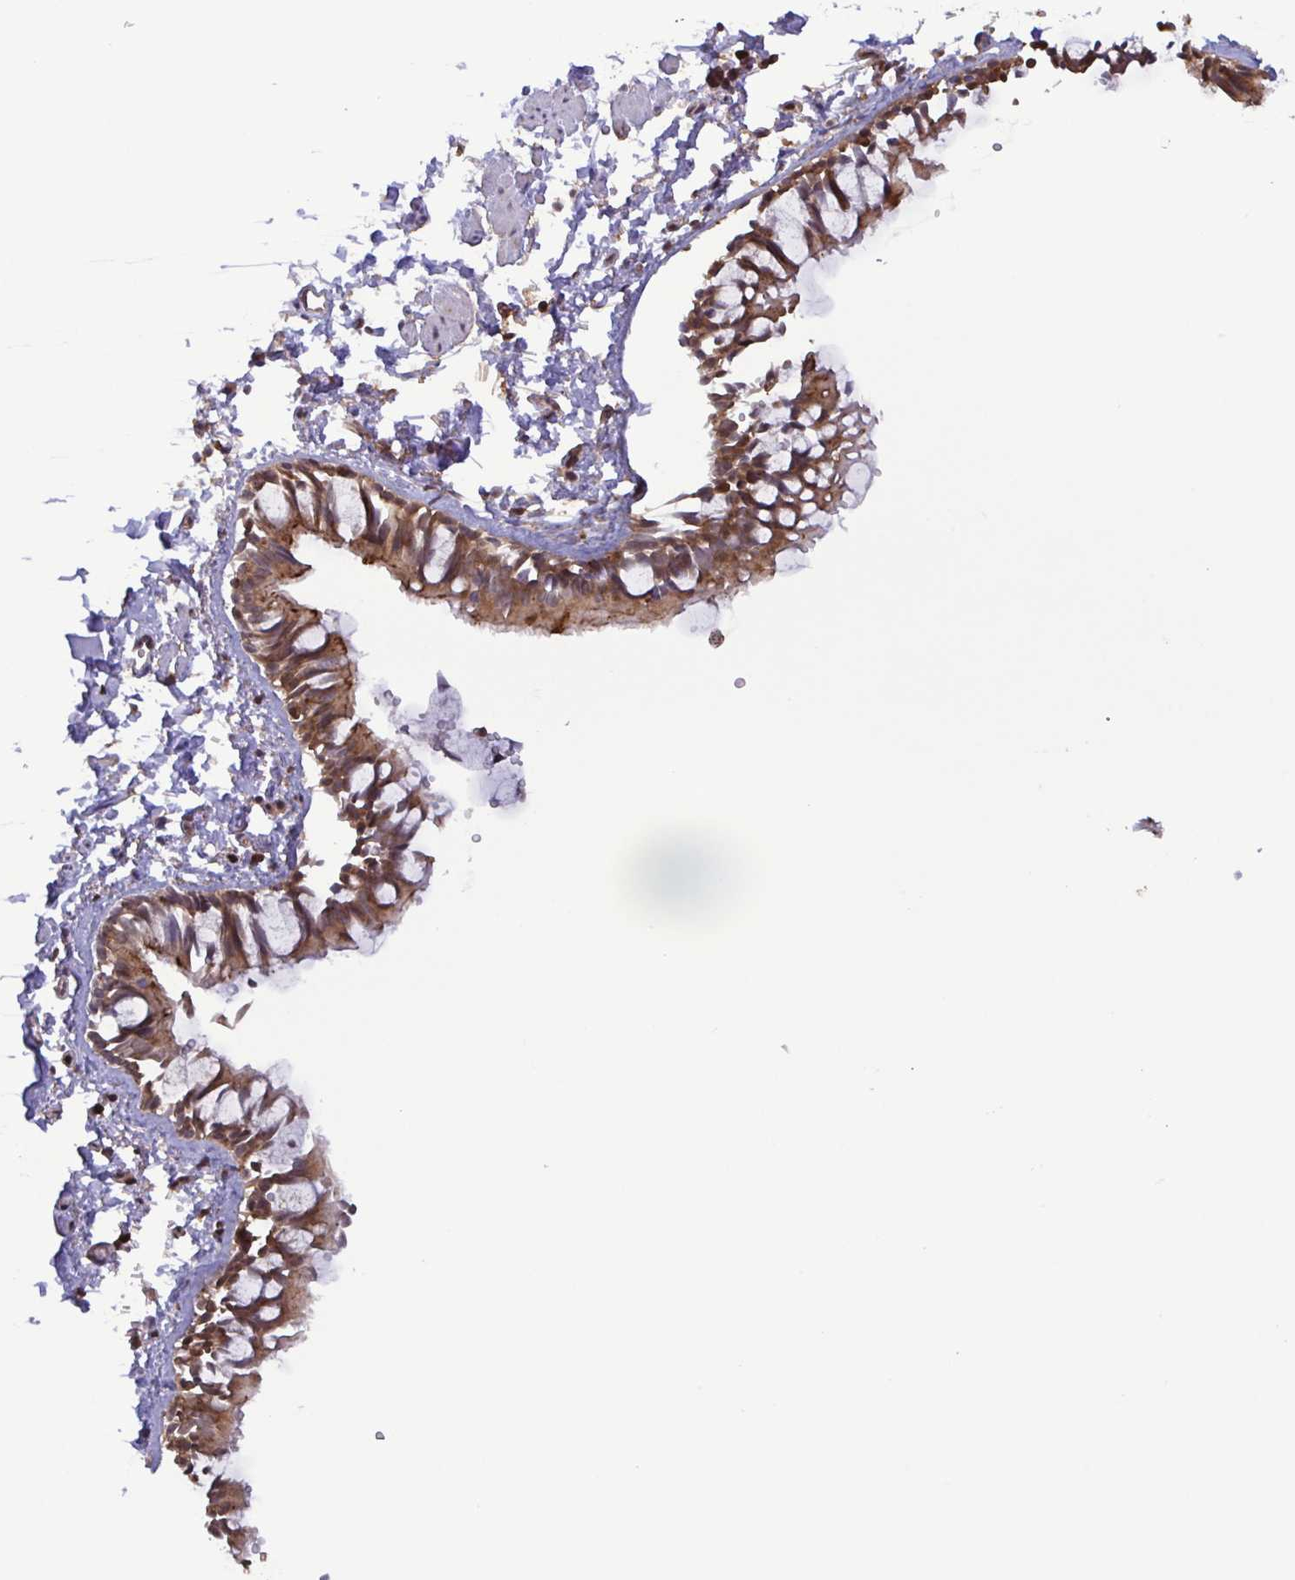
{"staining": {"intensity": "strong", "quantity": ">75%", "location": "cytoplasmic/membranous,nuclear"}, "tissue": "bronchus", "cell_type": "Respiratory epithelial cells", "image_type": "normal", "snomed": [{"axis": "morphology", "description": "Normal tissue, NOS"}, {"axis": "topography", "description": "Bronchus"}], "caption": "The immunohistochemical stain labels strong cytoplasmic/membranous,nuclear staining in respiratory epithelial cells of benign bronchus.", "gene": "CHMP1B", "patient": {"sex": "female", "age": 59}}